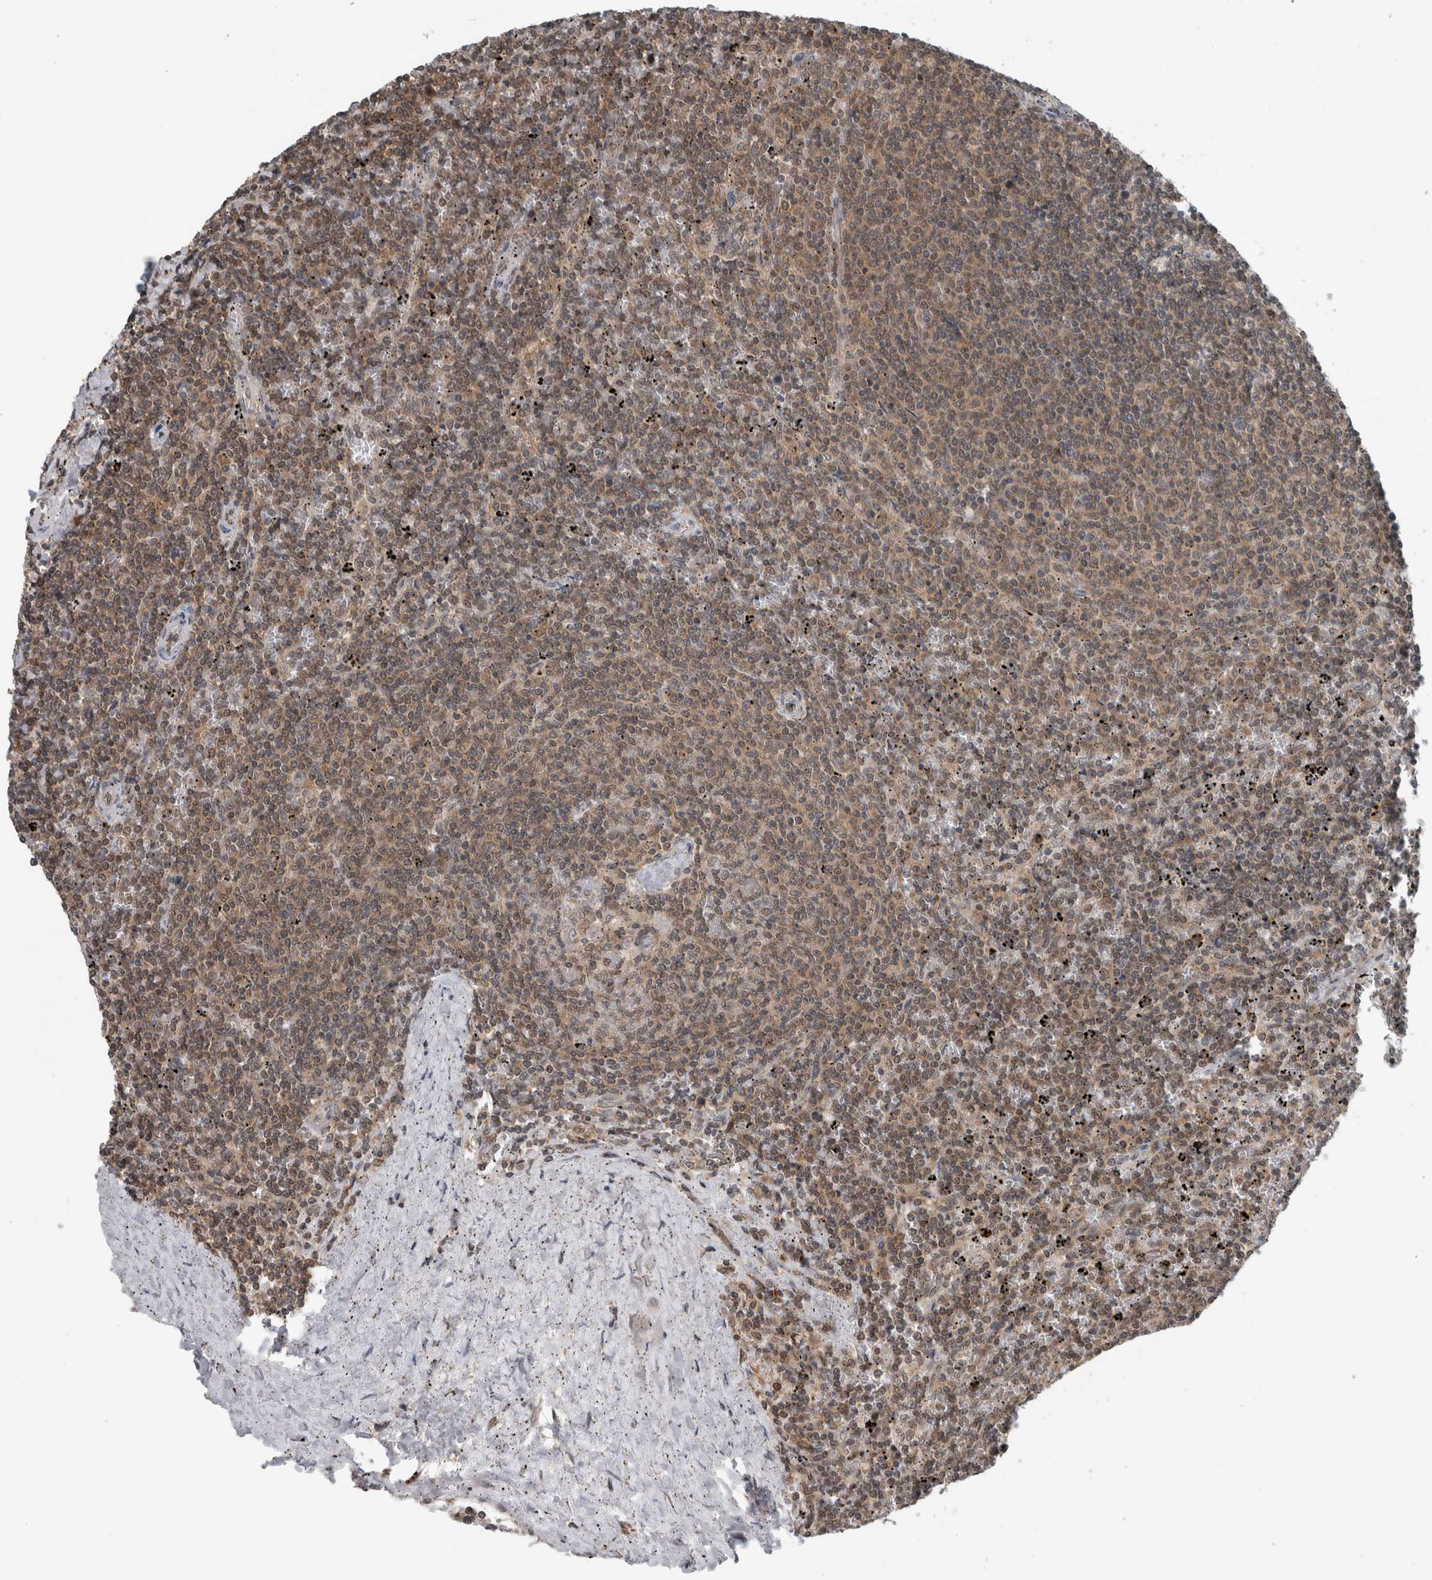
{"staining": {"intensity": "weak", "quantity": ">75%", "location": "cytoplasmic/membranous"}, "tissue": "lymphoma", "cell_type": "Tumor cells", "image_type": "cancer", "snomed": [{"axis": "morphology", "description": "Malignant lymphoma, non-Hodgkin's type, Low grade"}, {"axis": "topography", "description": "Spleen"}], "caption": "Immunohistochemical staining of human malignant lymphoma, non-Hodgkin's type (low-grade) demonstrates low levels of weak cytoplasmic/membranous positivity in approximately >75% of tumor cells. The staining is performed using DAB (3,3'-diaminobenzidine) brown chromogen to label protein expression. The nuclei are counter-stained blue using hematoxylin.", "gene": "SPAG7", "patient": {"sex": "female", "age": 50}}